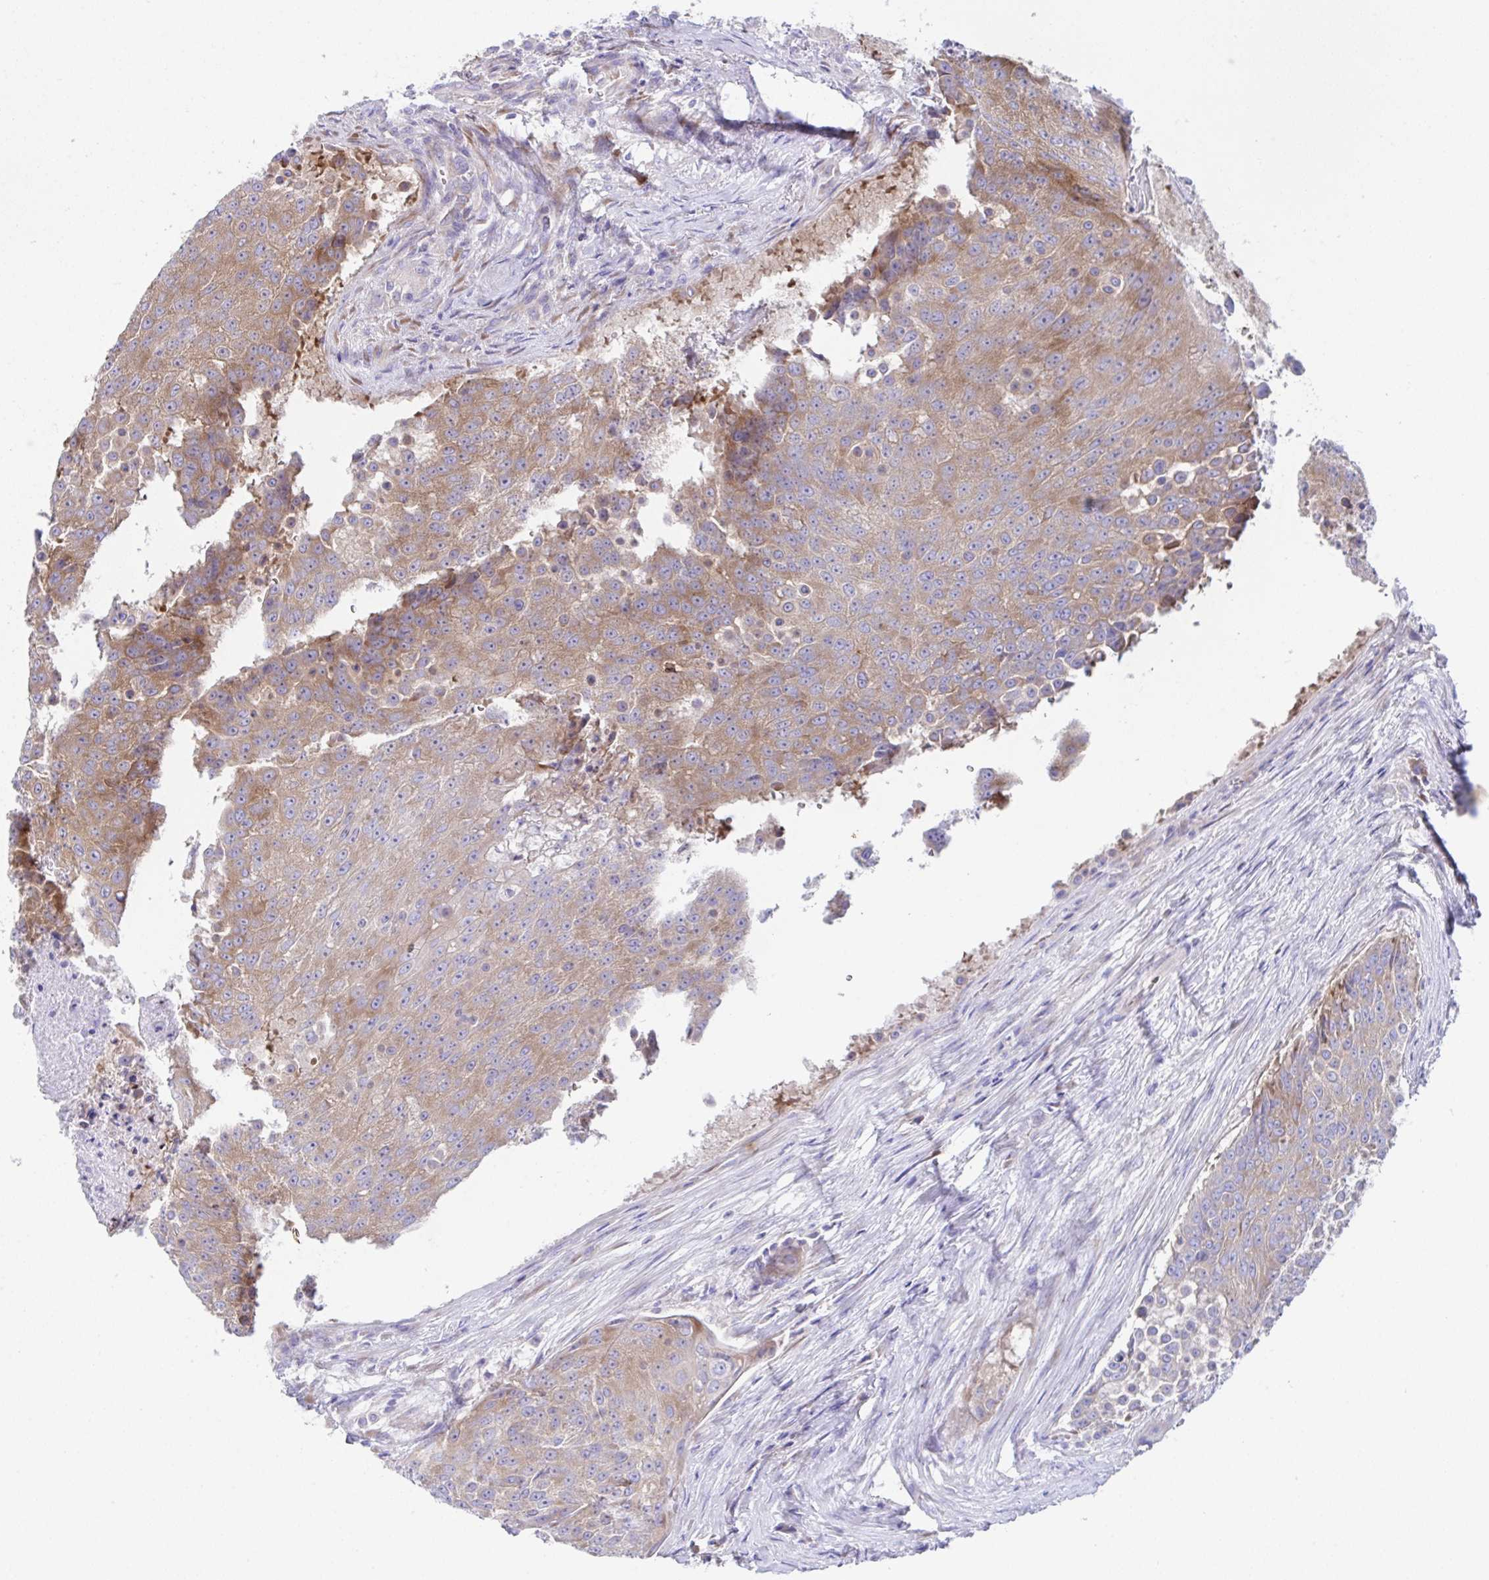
{"staining": {"intensity": "moderate", "quantity": ">75%", "location": "cytoplasmic/membranous"}, "tissue": "urothelial cancer", "cell_type": "Tumor cells", "image_type": "cancer", "snomed": [{"axis": "morphology", "description": "Urothelial carcinoma, High grade"}, {"axis": "topography", "description": "Urinary bladder"}], "caption": "This is an image of immunohistochemistry (IHC) staining of urothelial carcinoma (high-grade), which shows moderate expression in the cytoplasmic/membranous of tumor cells.", "gene": "FAU", "patient": {"sex": "female", "age": 63}}